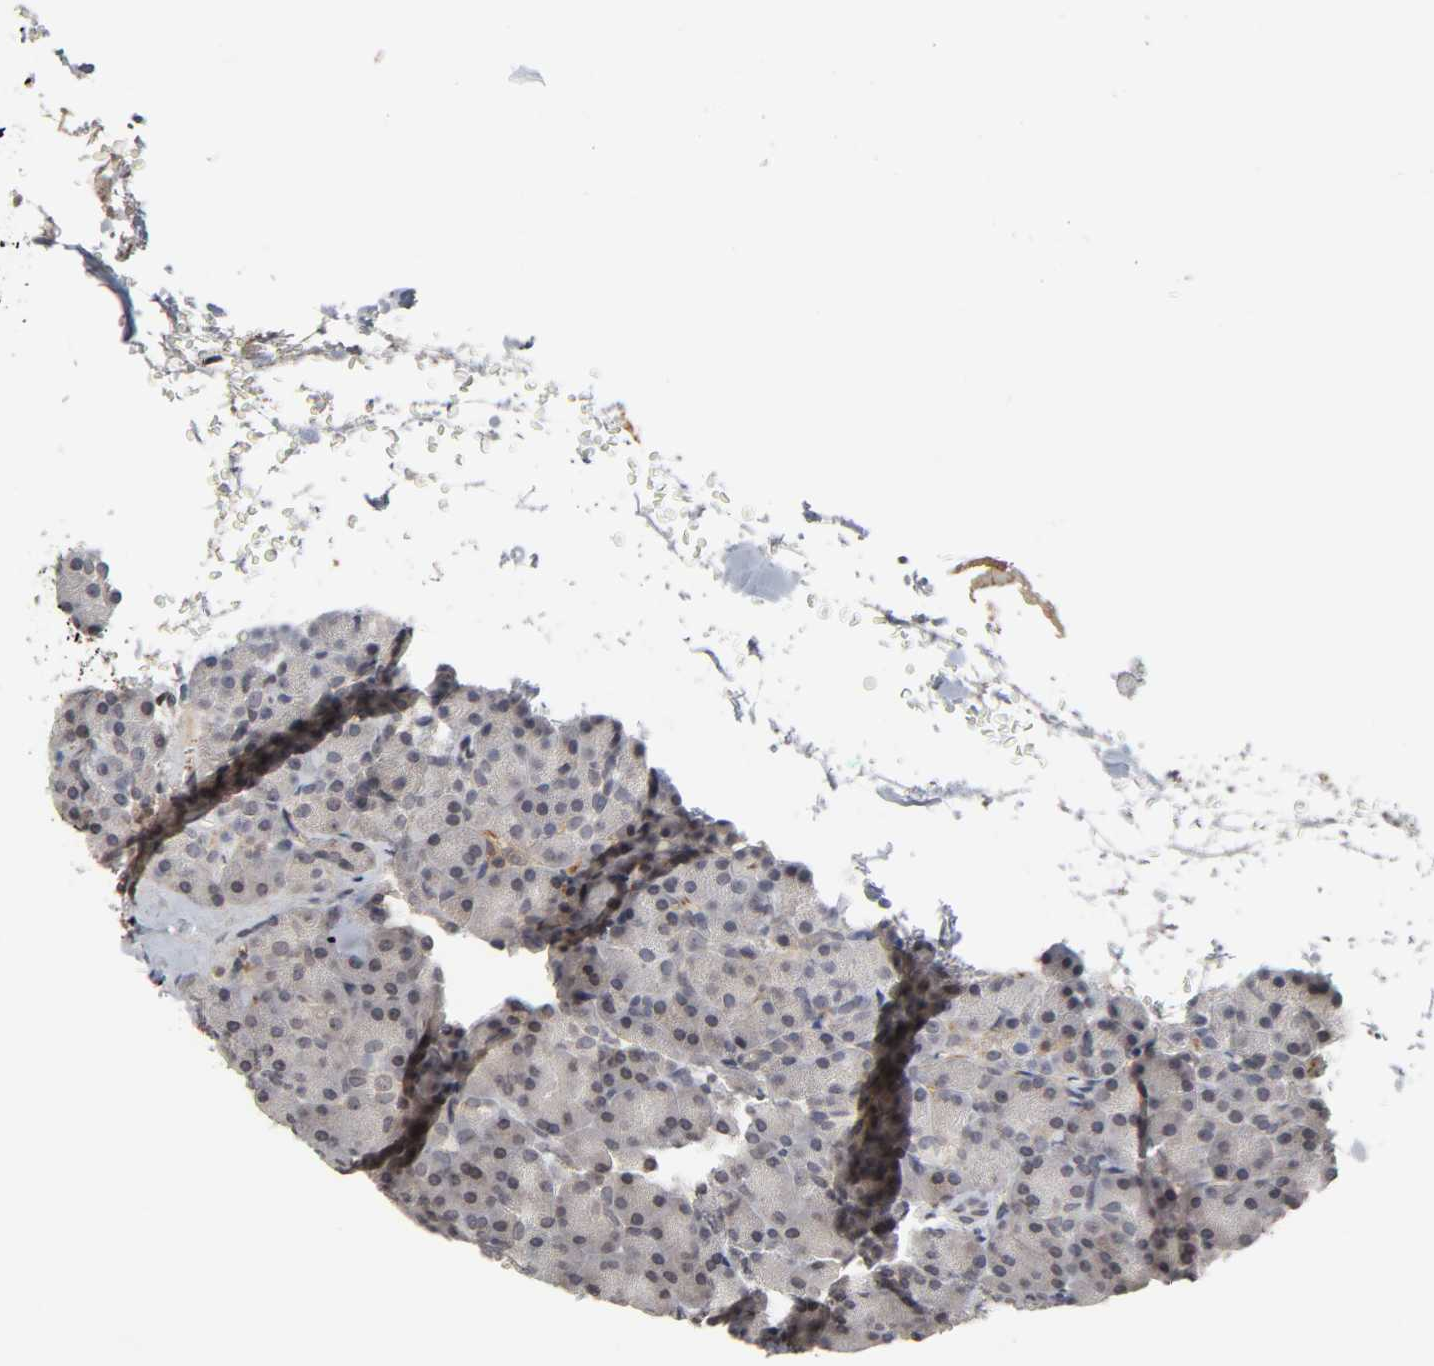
{"staining": {"intensity": "weak", "quantity": "25%-75%", "location": "cytoplasmic/membranous,nuclear"}, "tissue": "pancreas", "cell_type": "Exocrine glandular cells", "image_type": "normal", "snomed": [{"axis": "morphology", "description": "Normal tissue, NOS"}, {"axis": "topography", "description": "Pancreas"}], "caption": "A micrograph of human pancreas stained for a protein shows weak cytoplasmic/membranous,nuclear brown staining in exocrine glandular cells.", "gene": "CPN2", "patient": {"sex": "female", "age": 43}}